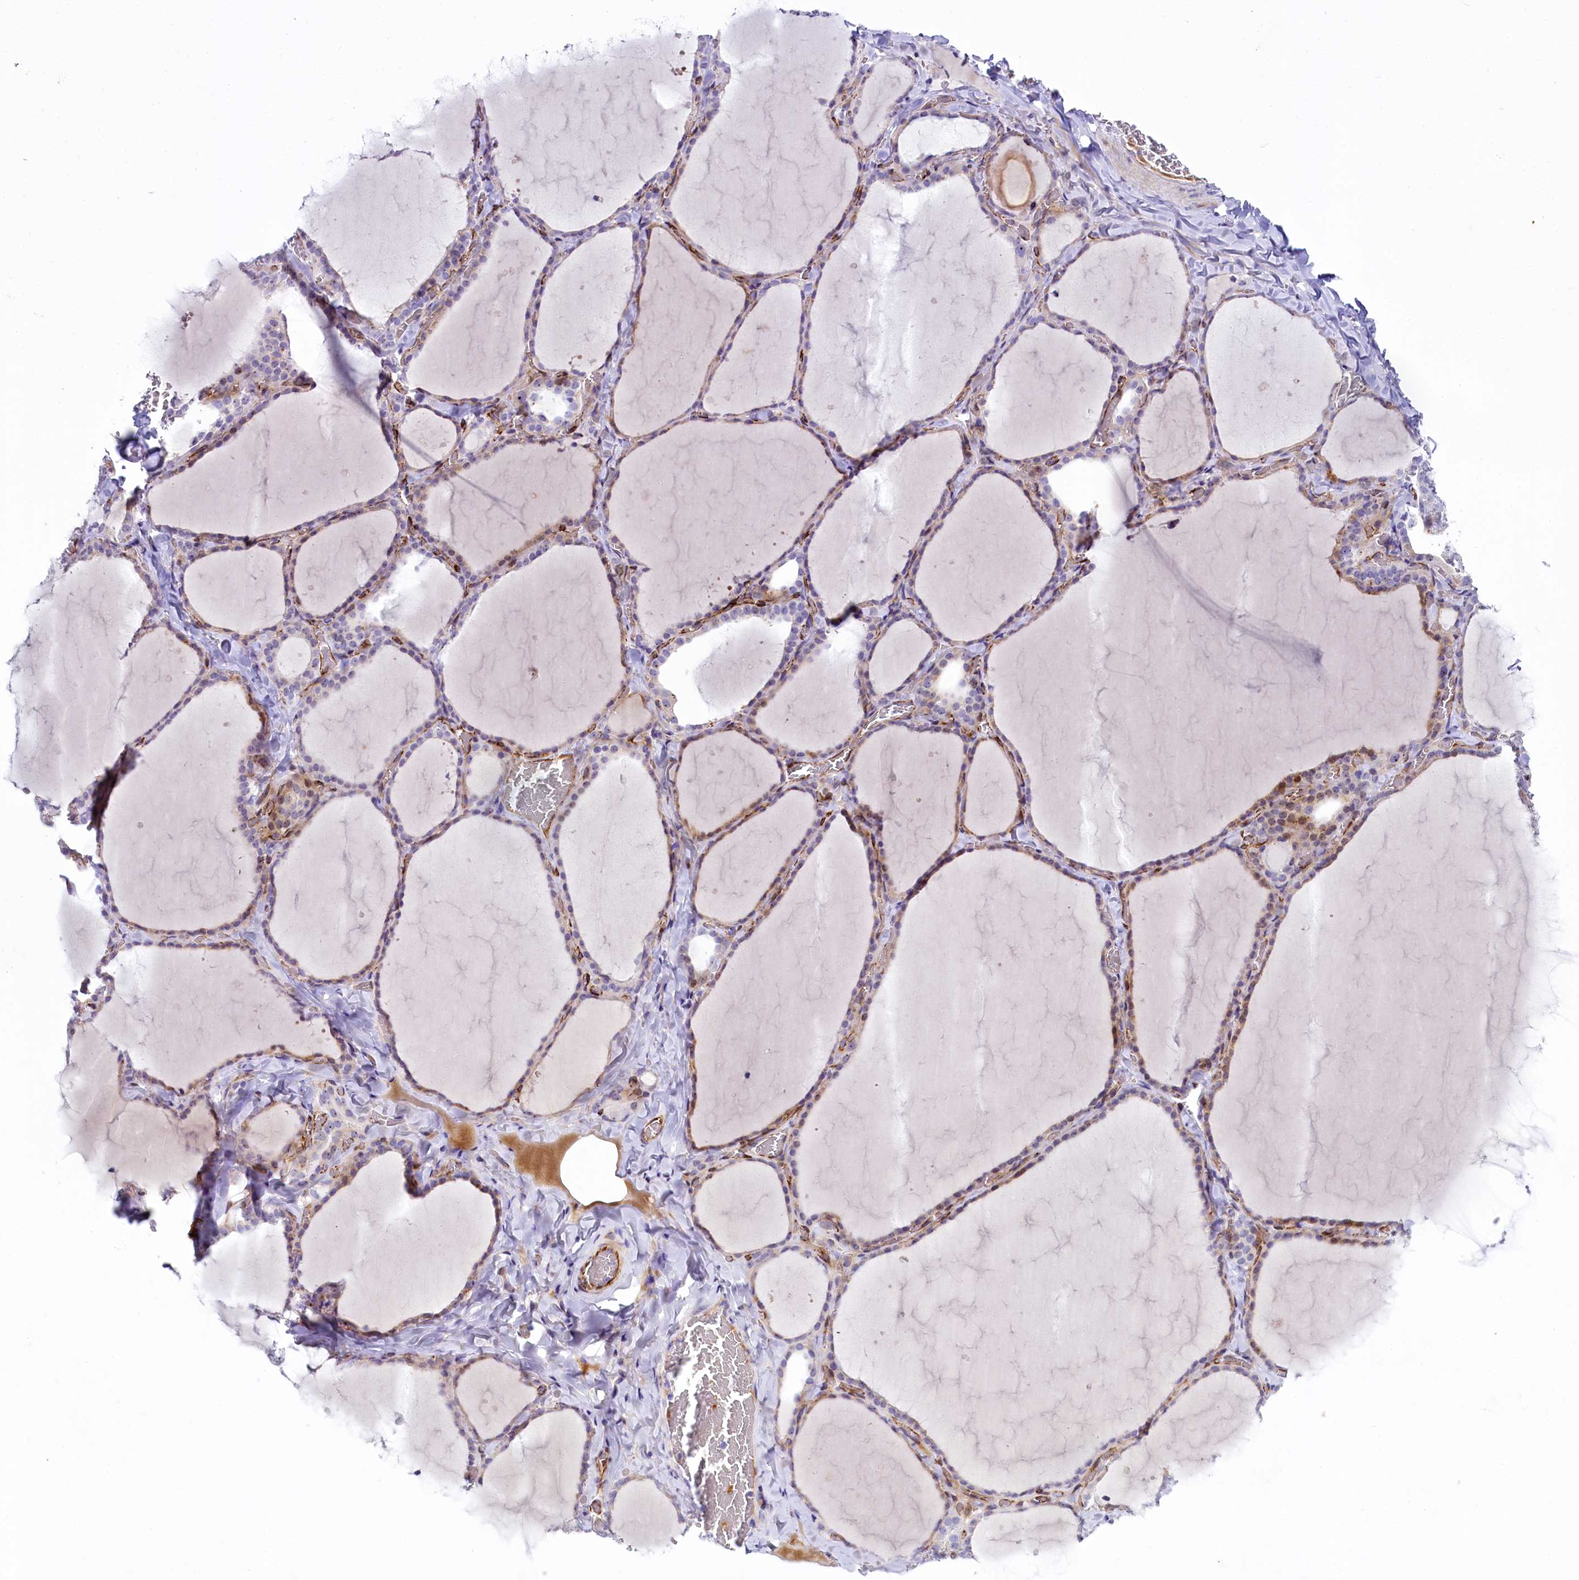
{"staining": {"intensity": "weak", "quantity": "25%-75%", "location": "cytoplasmic/membranous"}, "tissue": "thyroid gland", "cell_type": "Glandular cells", "image_type": "normal", "snomed": [{"axis": "morphology", "description": "Normal tissue, NOS"}, {"axis": "topography", "description": "Thyroid gland"}], "caption": "Approximately 25%-75% of glandular cells in normal thyroid gland display weak cytoplasmic/membranous protein expression as visualized by brown immunohistochemical staining.", "gene": "SH3TC2", "patient": {"sex": "female", "age": 22}}